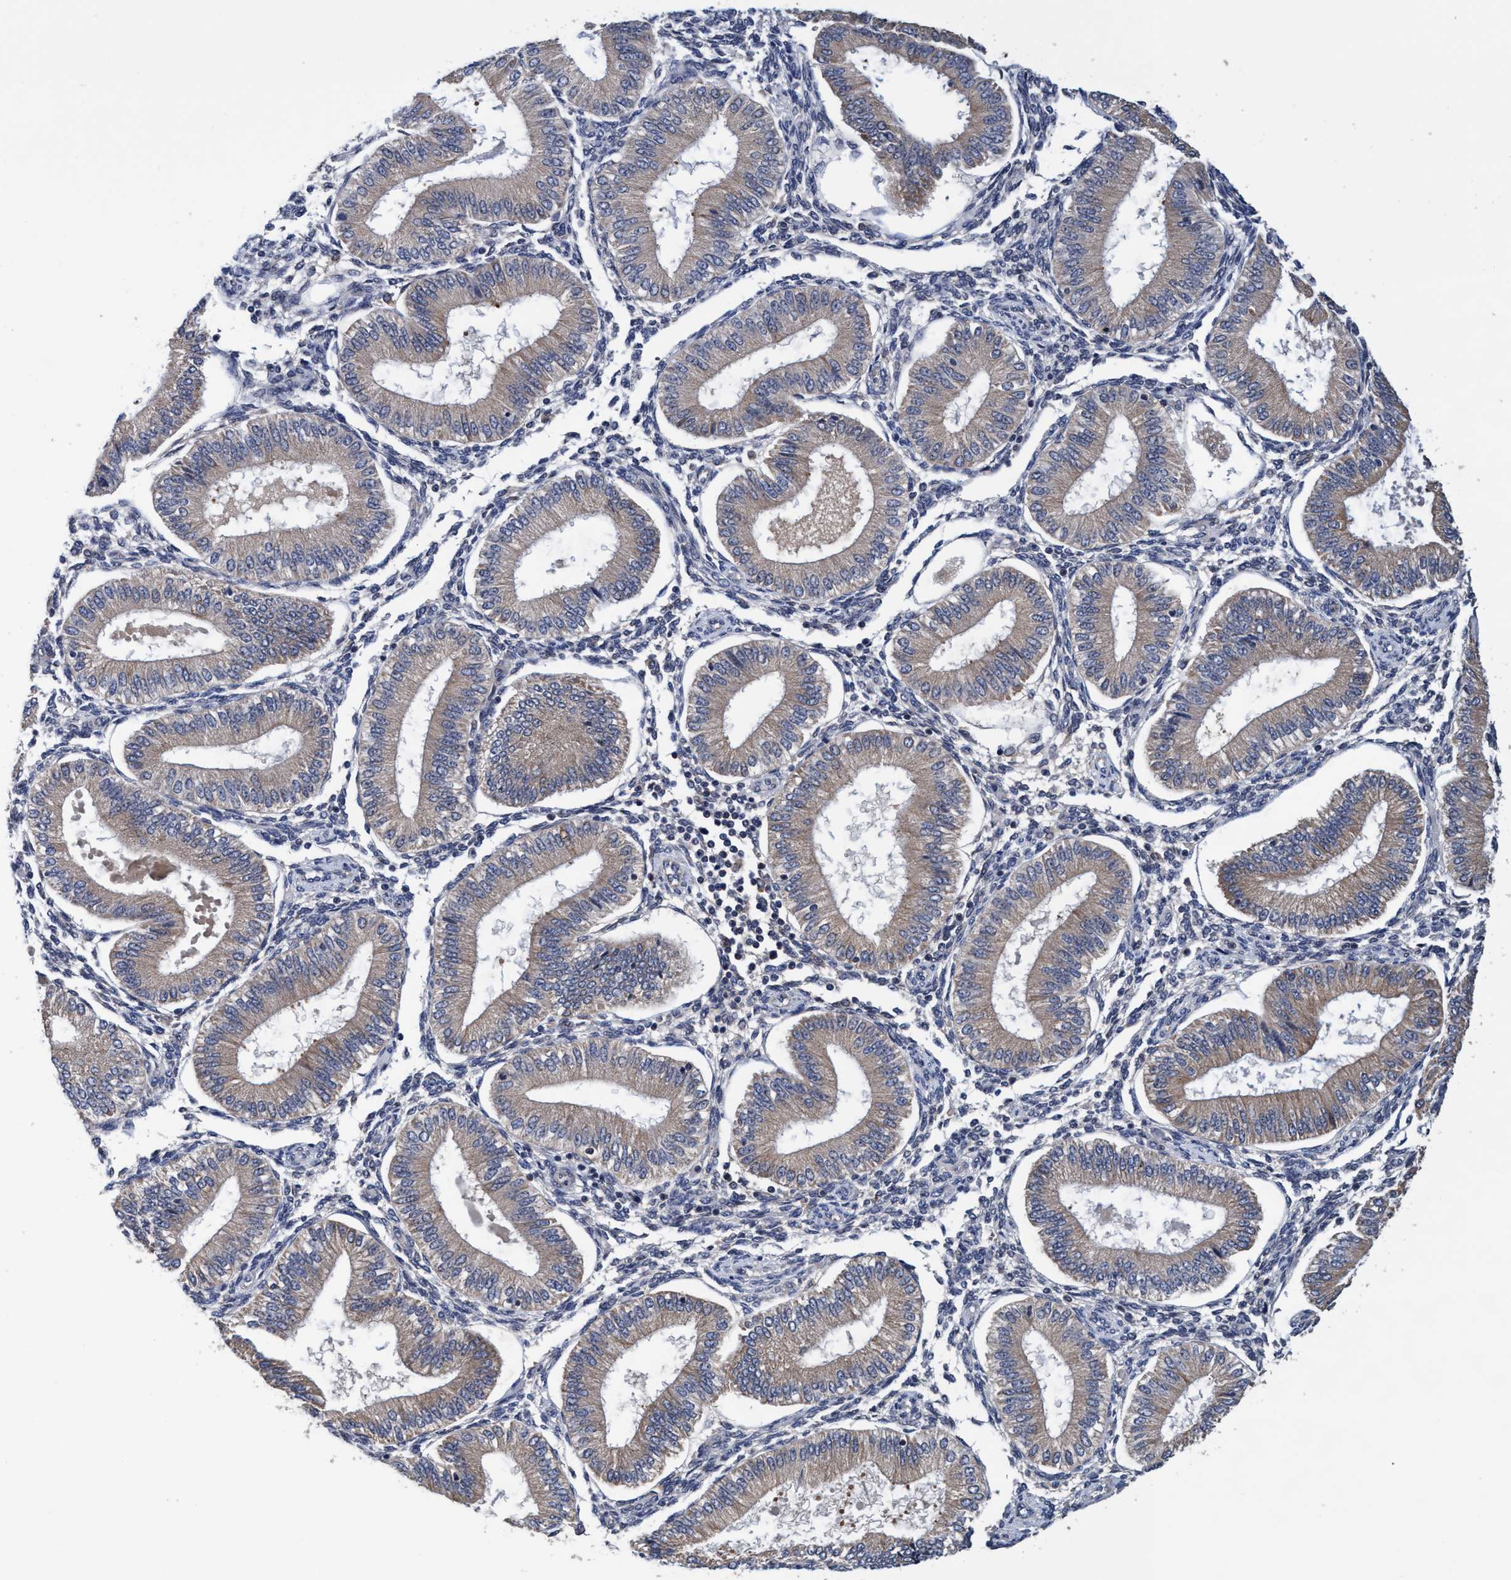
{"staining": {"intensity": "negative", "quantity": "none", "location": "none"}, "tissue": "endometrium", "cell_type": "Cells in endometrial stroma", "image_type": "normal", "snomed": [{"axis": "morphology", "description": "Normal tissue, NOS"}, {"axis": "topography", "description": "Endometrium"}], "caption": "A photomicrograph of endometrium stained for a protein shows no brown staining in cells in endometrial stroma. (Brightfield microscopy of DAB (3,3'-diaminobenzidine) immunohistochemistry (IHC) at high magnification).", "gene": "CALCOCO2", "patient": {"sex": "female", "age": 39}}